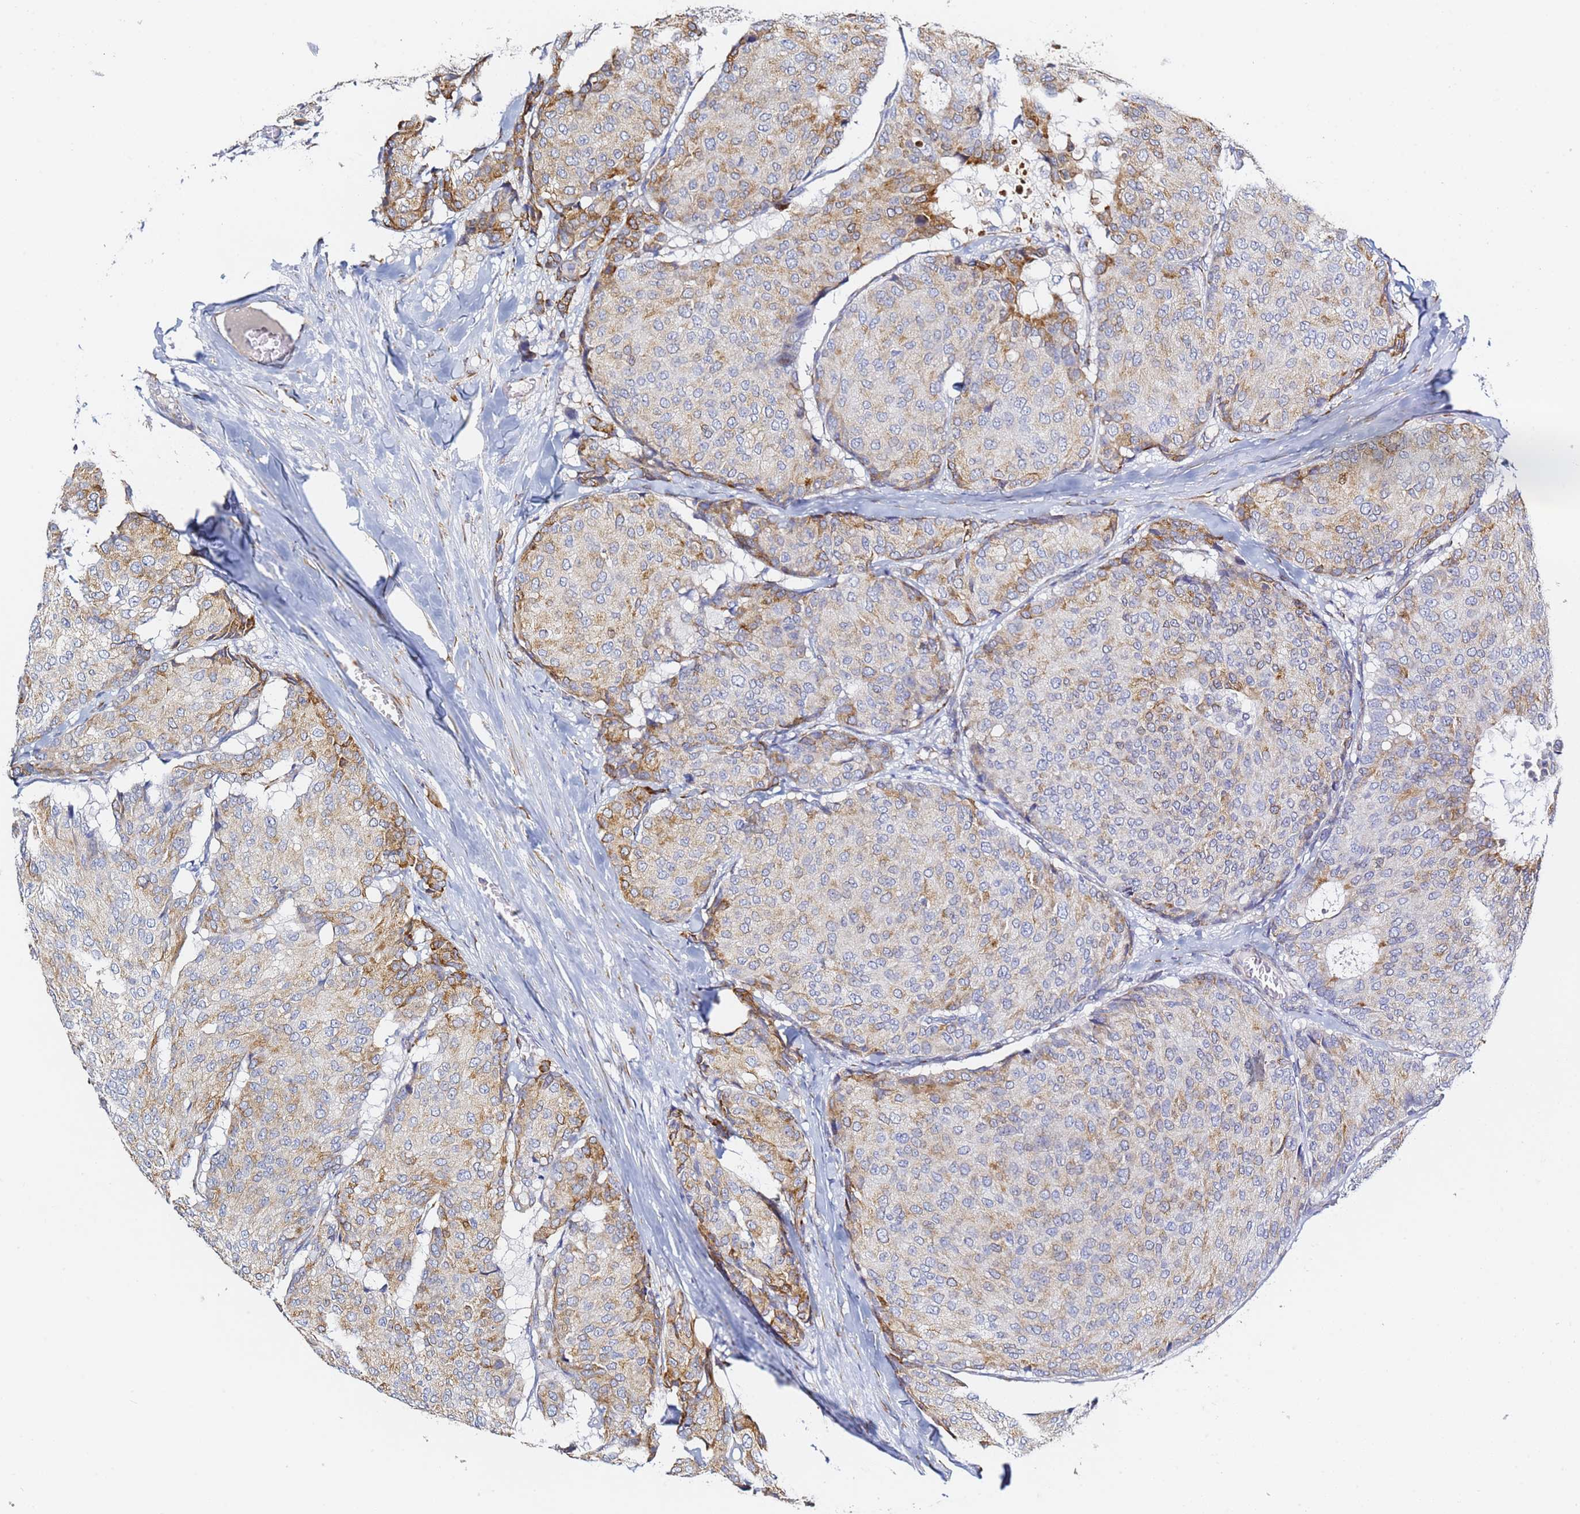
{"staining": {"intensity": "moderate", "quantity": "<25%", "location": "cytoplasmic/membranous"}, "tissue": "breast cancer", "cell_type": "Tumor cells", "image_type": "cancer", "snomed": [{"axis": "morphology", "description": "Duct carcinoma"}, {"axis": "topography", "description": "Breast"}], "caption": "Moderate cytoplasmic/membranous expression for a protein is appreciated in about <25% of tumor cells of invasive ductal carcinoma (breast) using immunohistochemistry.", "gene": "GDAP2", "patient": {"sex": "female", "age": 75}}